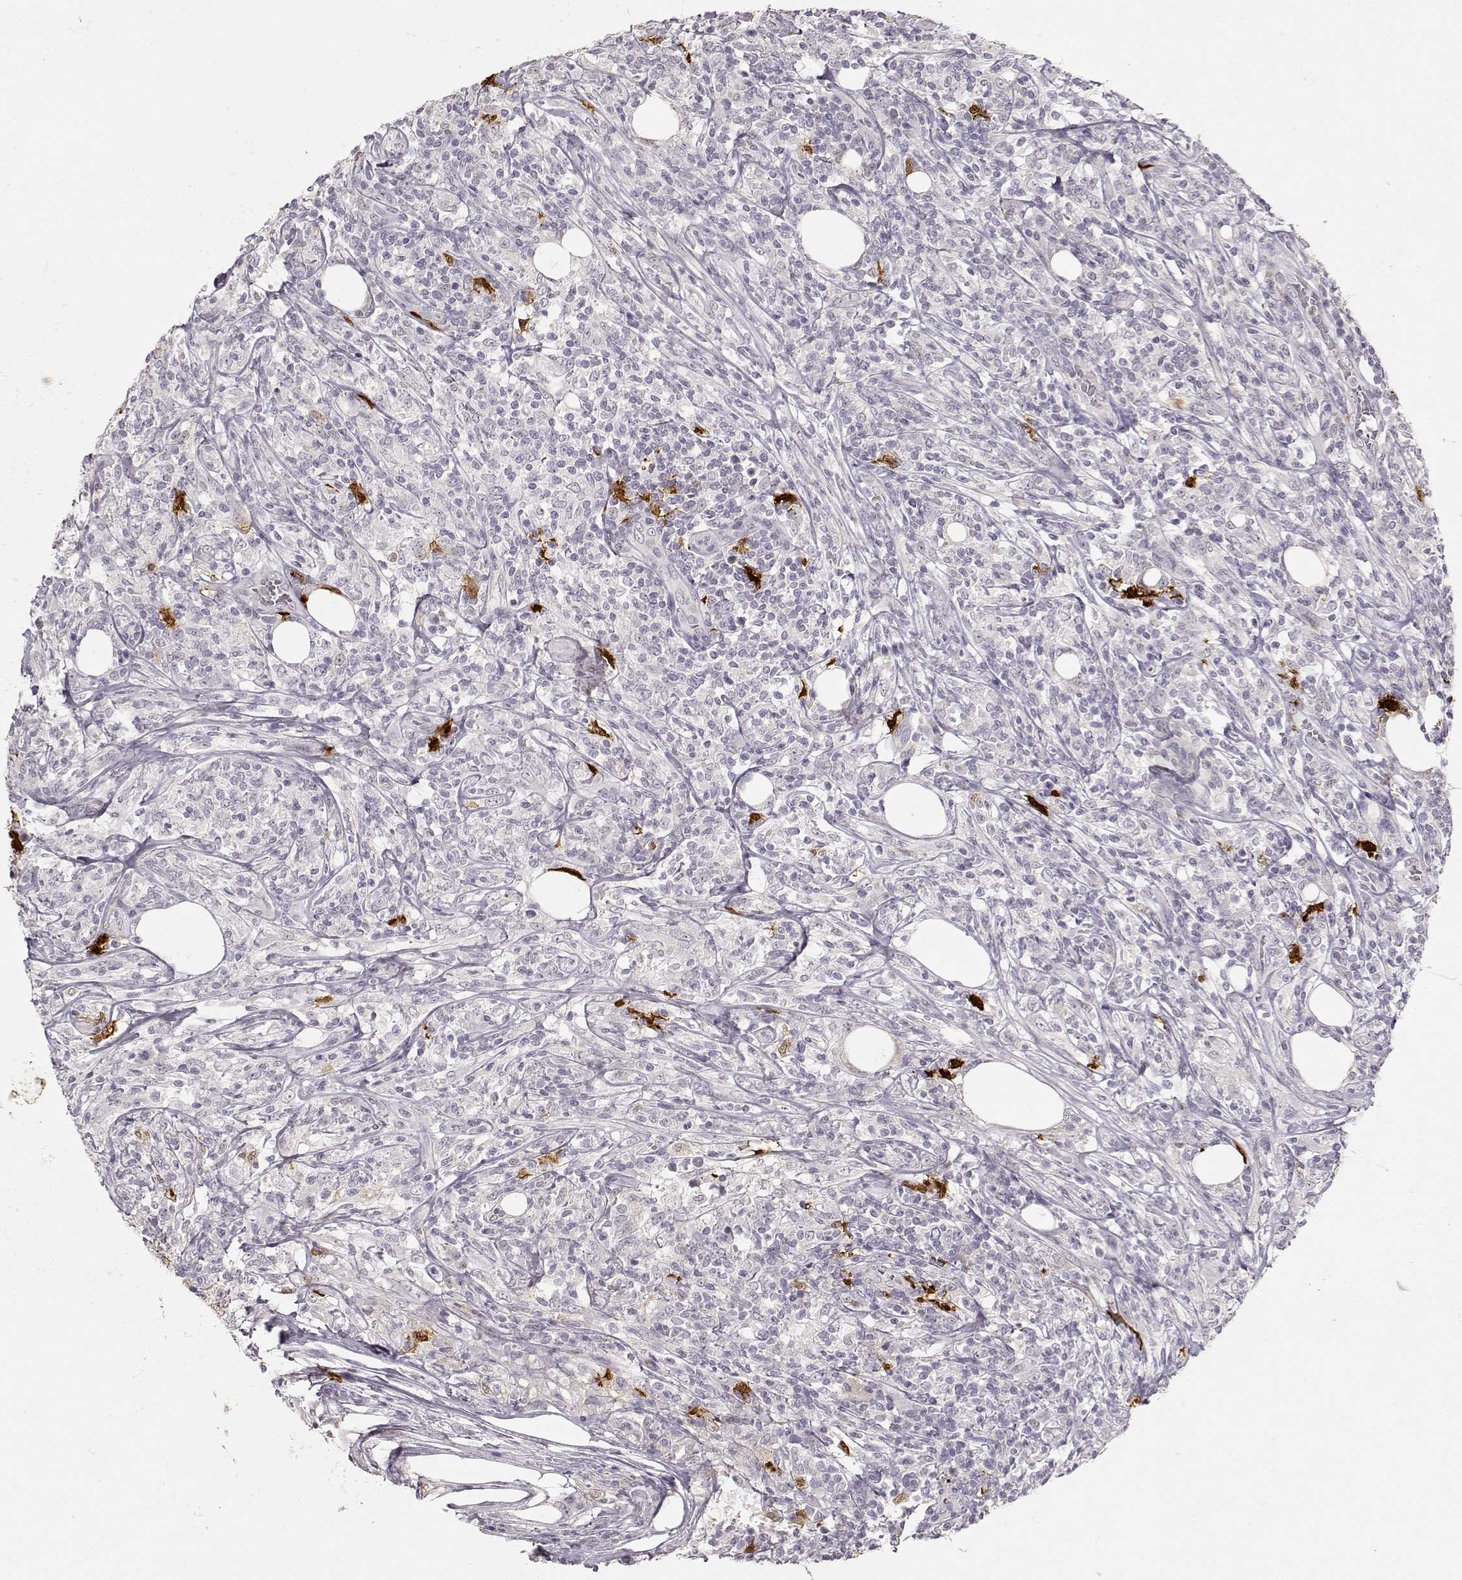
{"staining": {"intensity": "negative", "quantity": "none", "location": "none"}, "tissue": "lymphoma", "cell_type": "Tumor cells", "image_type": "cancer", "snomed": [{"axis": "morphology", "description": "Malignant lymphoma, non-Hodgkin's type, High grade"}, {"axis": "topography", "description": "Lymph node"}], "caption": "Immunohistochemical staining of lymphoma exhibits no significant staining in tumor cells.", "gene": "S100B", "patient": {"sex": "female", "age": 84}}